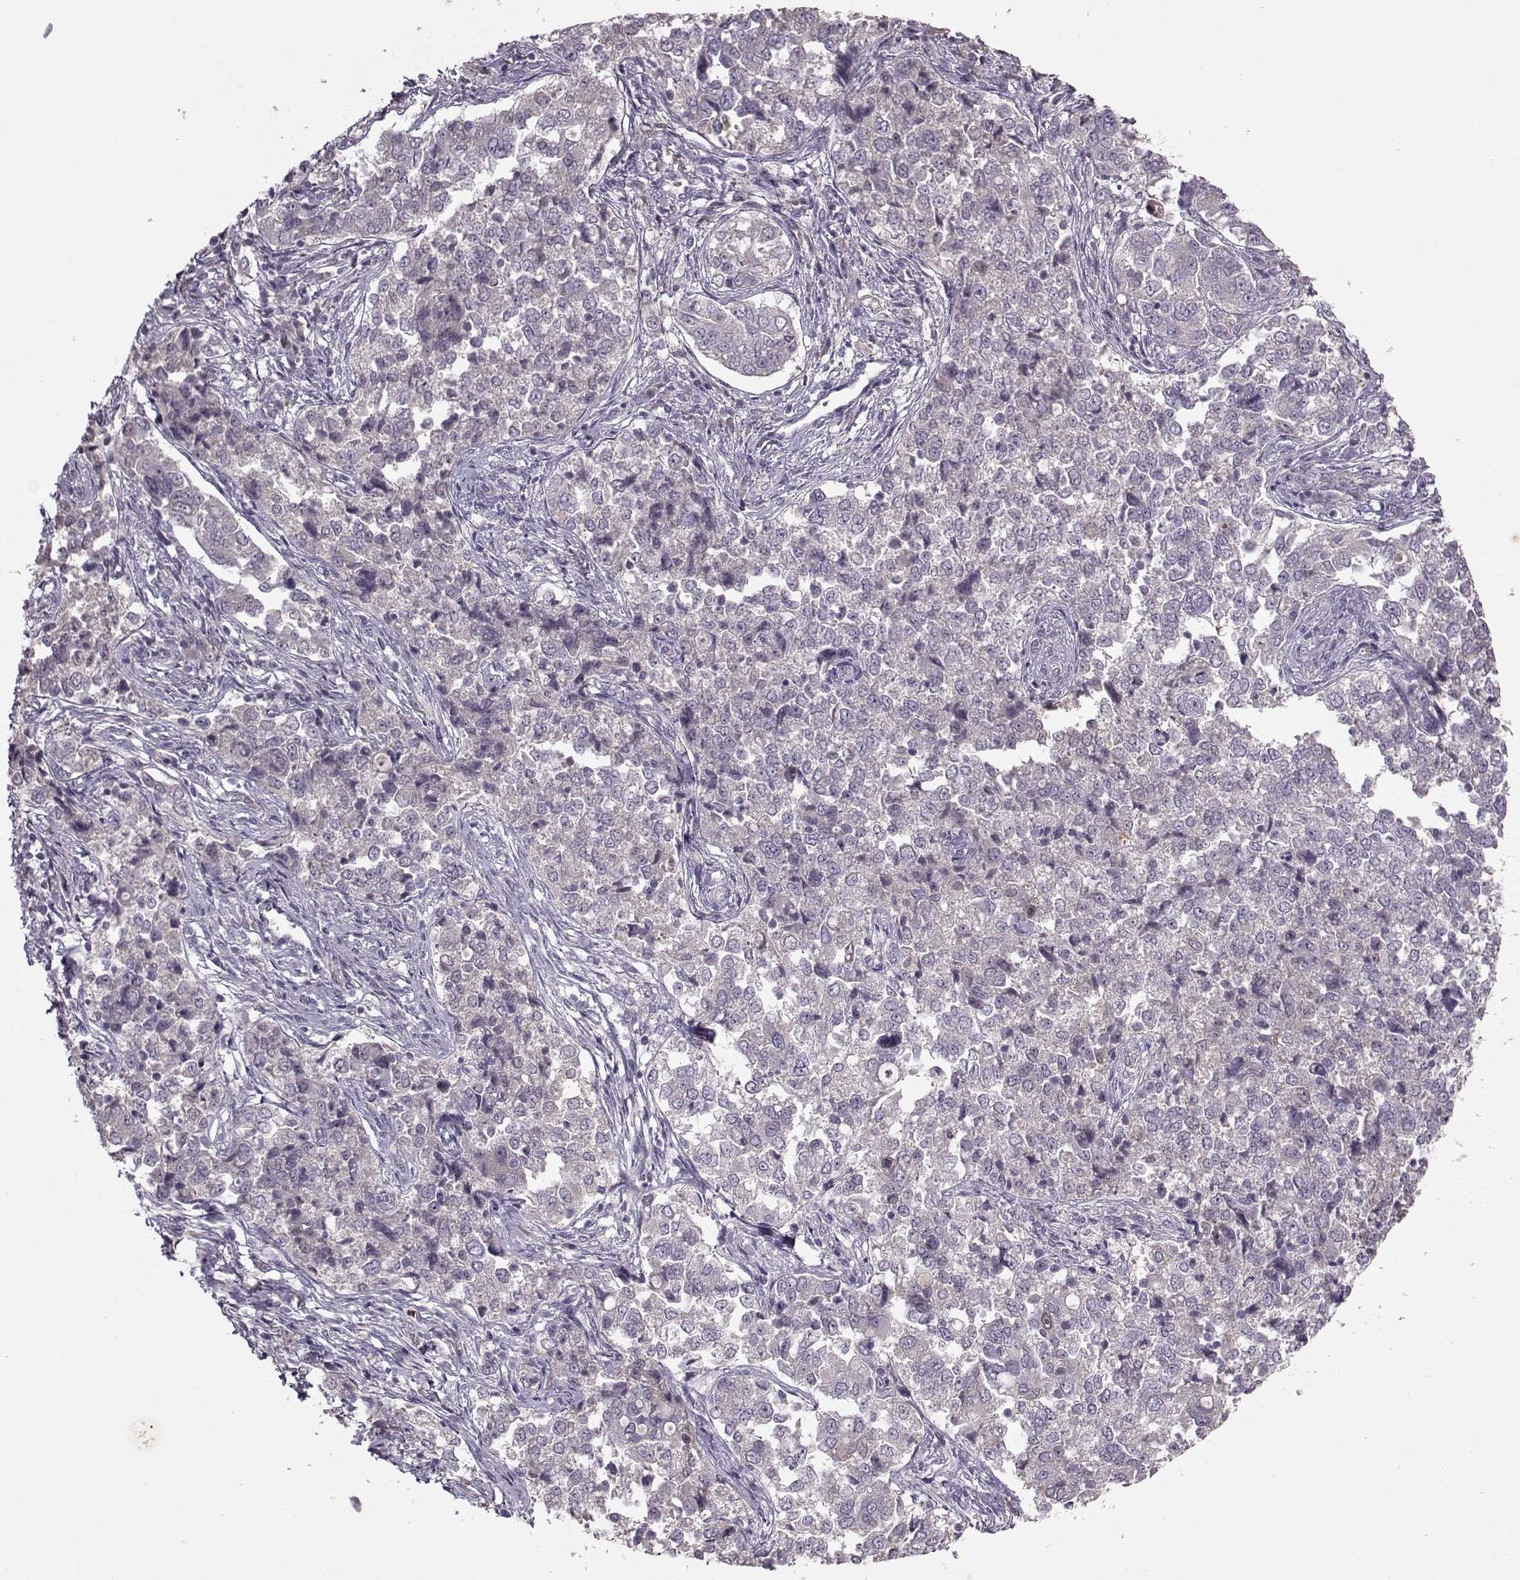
{"staining": {"intensity": "negative", "quantity": "none", "location": "none"}, "tissue": "endometrial cancer", "cell_type": "Tumor cells", "image_type": "cancer", "snomed": [{"axis": "morphology", "description": "Adenocarcinoma, NOS"}, {"axis": "topography", "description": "Endometrium"}], "caption": "Tumor cells show no significant expression in endometrial cancer (adenocarcinoma).", "gene": "ACOT11", "patient": {"sex": "female", "age": 43}}